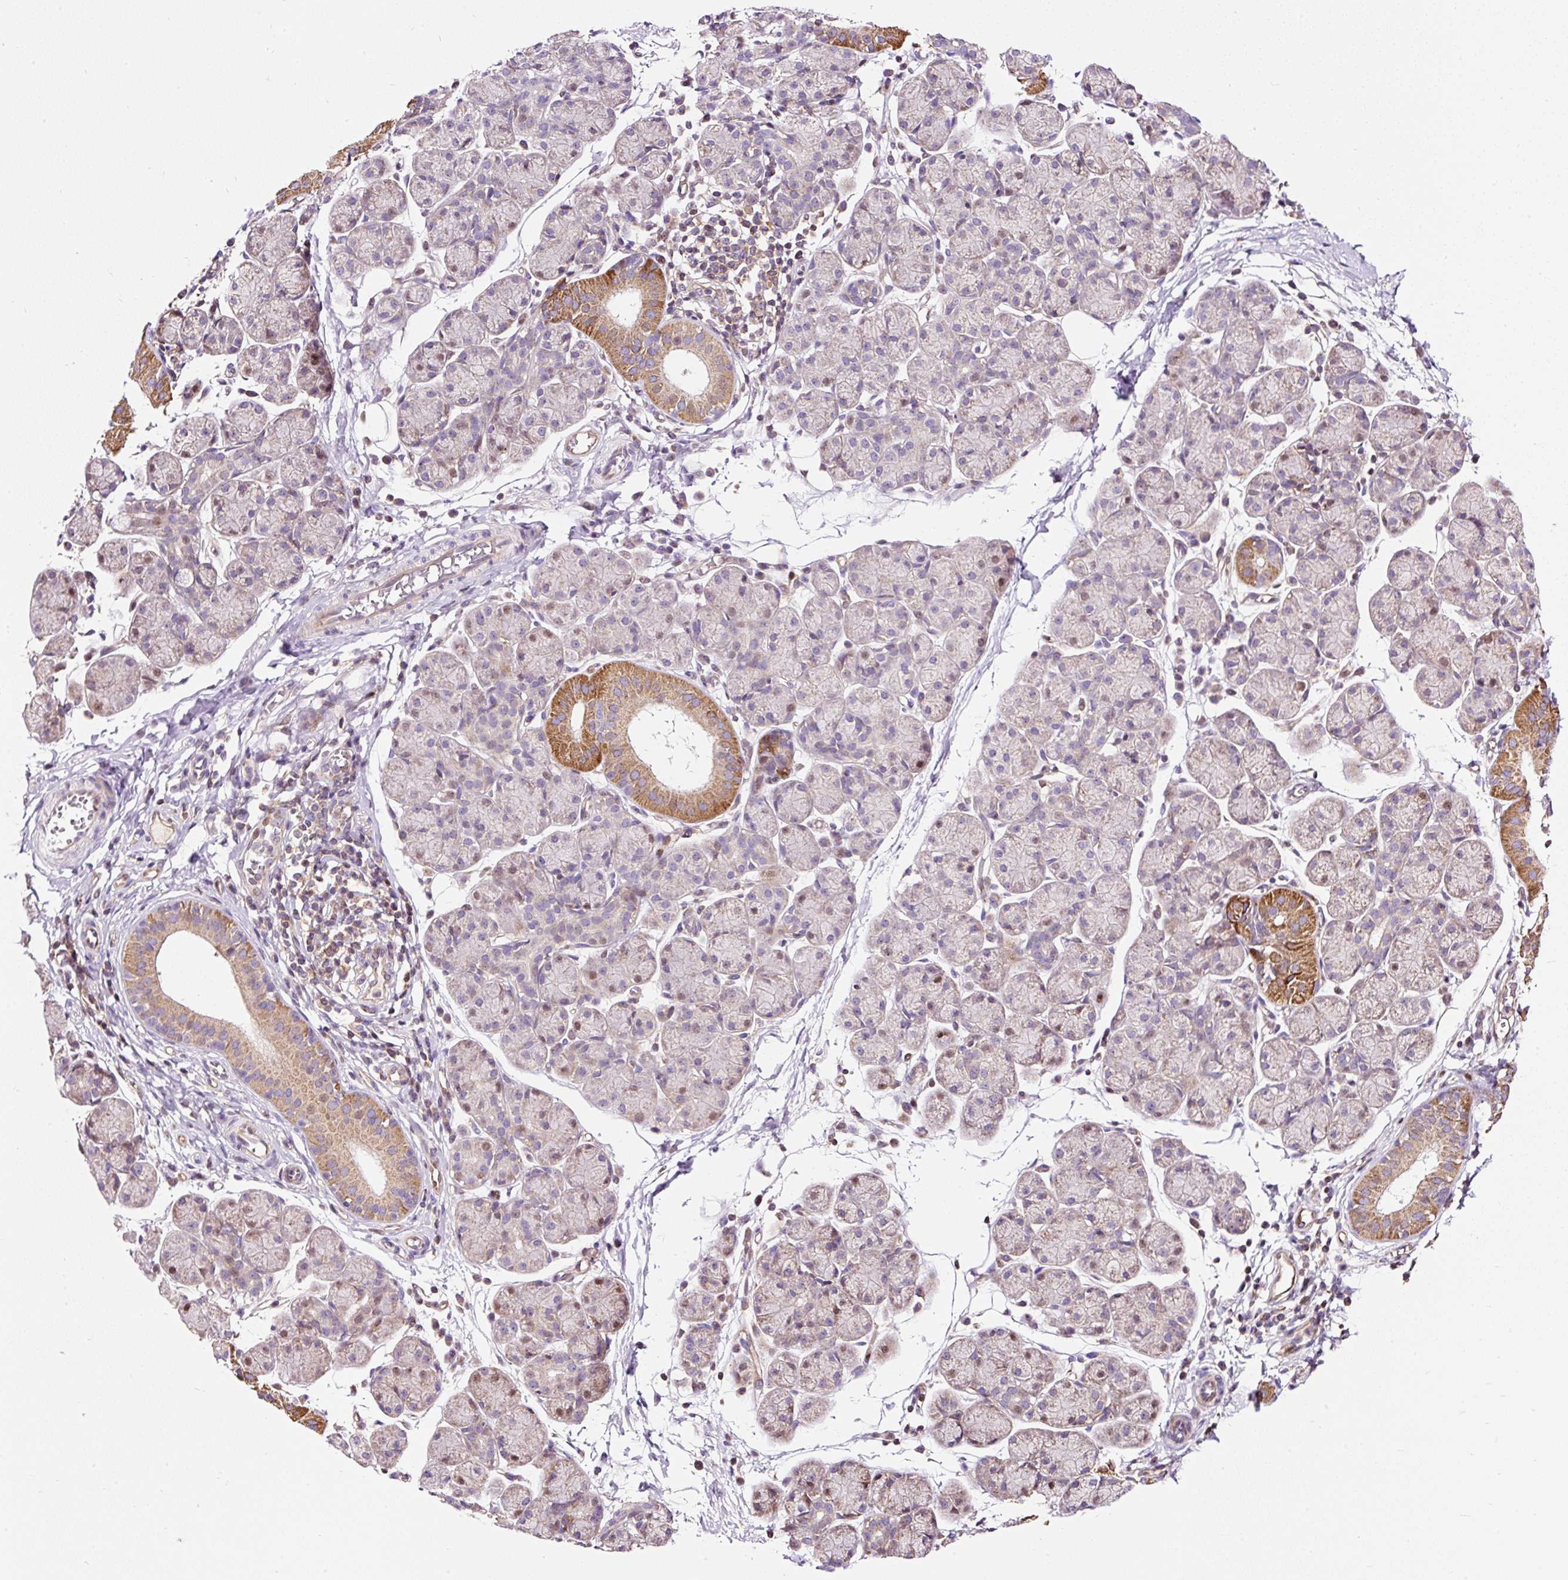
{"staining": {"intensity": "strong", "quantity": "<25%", "location": "cytoplasmic/membranous"}, "tissue": "salivary gland", "cell_type": "Glandular cells", "image_type": "normal", "snomed": [{"axis": "morphology", "description": "Normal tissue, NOS"}, {"axis": "morphology", "description": "Inflammation, NOS"}, {"axis": "topography", "description": "Lymph node"}, {"axis": "topography", "description": "Salivary gland"}], "caption": "Glandular cells demonstrate medium levels of strong cytoplasmic/membranous positivity in approximately <25% of cells in unremarkable human salivary gland. (DAB (3,3'-diaminobenzidine) = brown stain, brightfield microscopy at high magnification).", "gene": "BOLA3", "patient": {"sex": "male", "age": 3}}